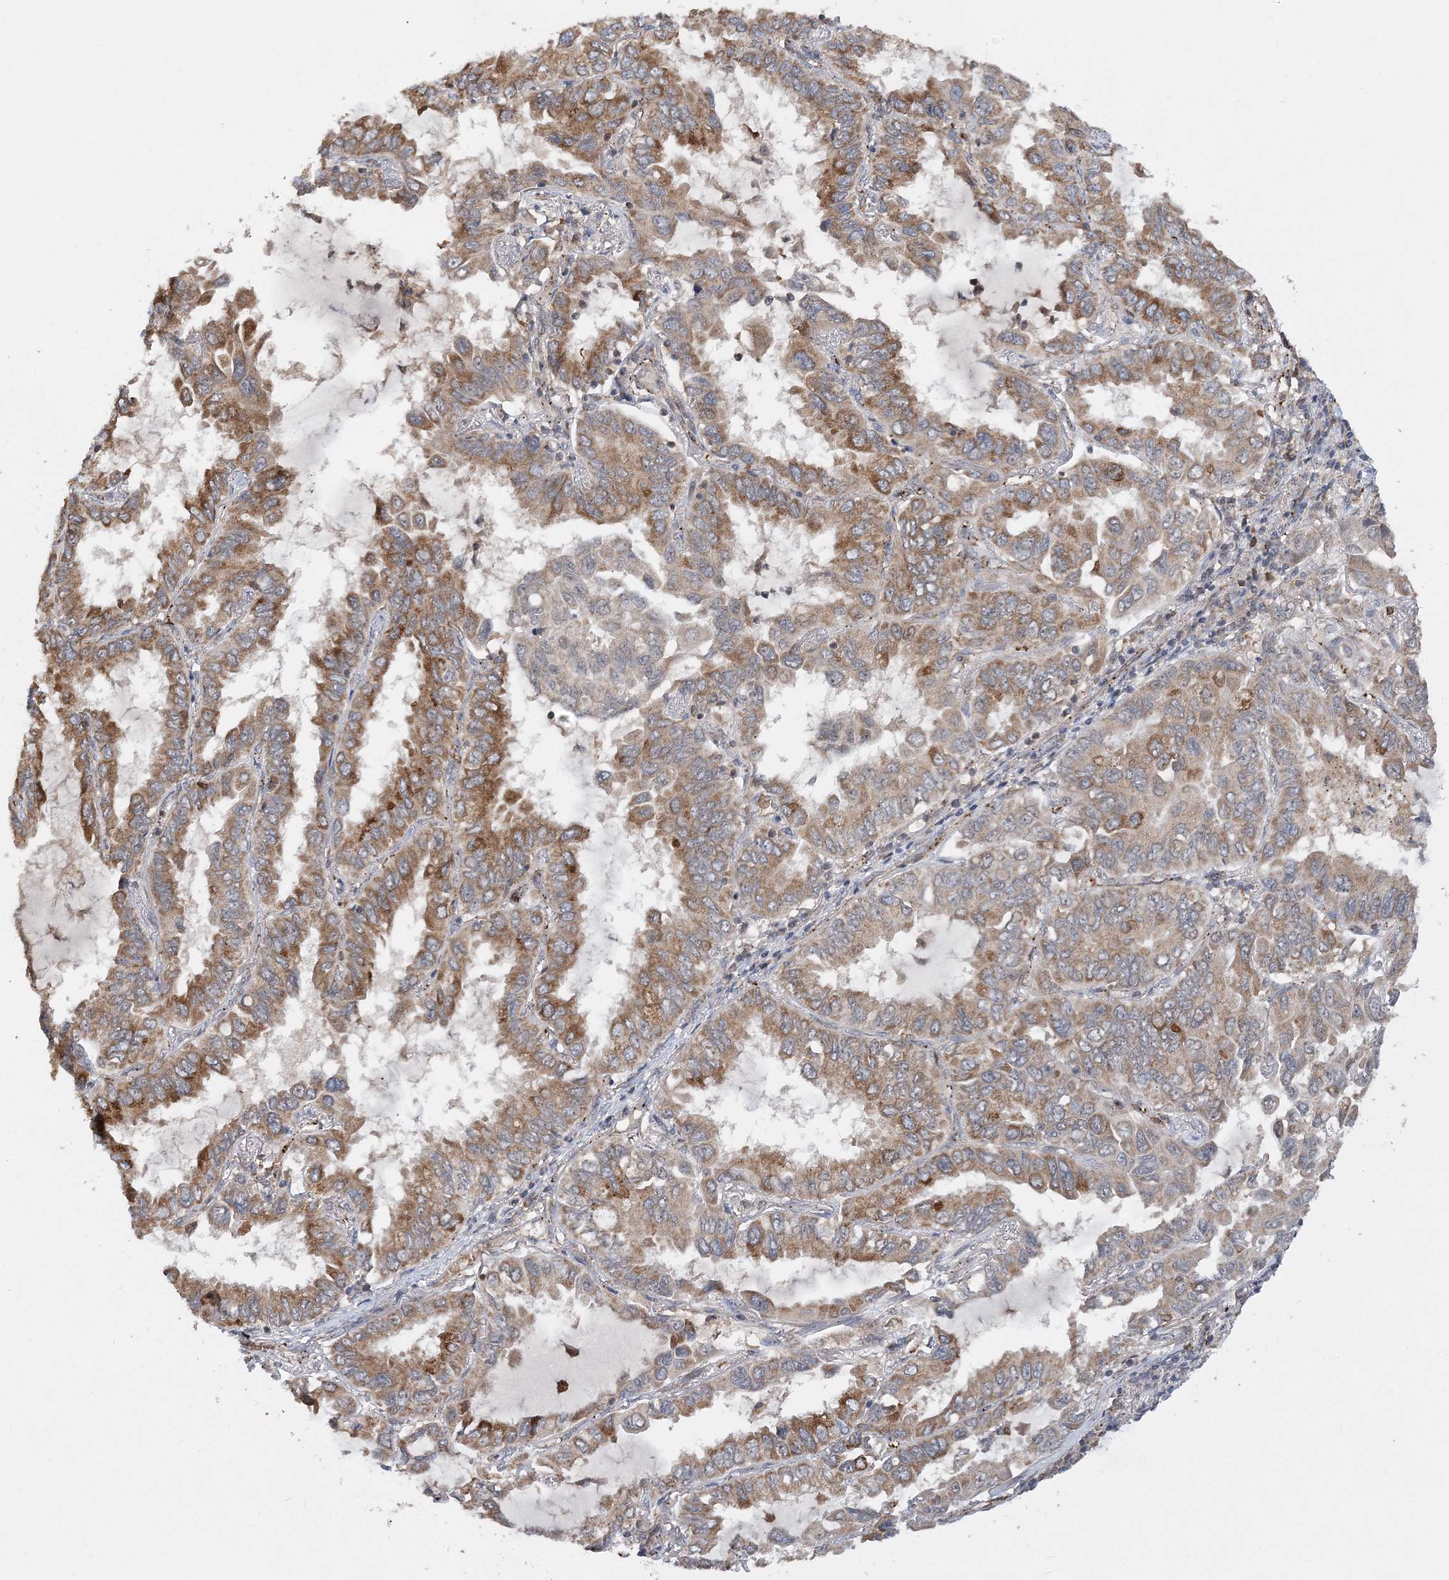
{"staining": {"intensity": "strong", "quantity": "25%-75%", "location": "cytoplasmic/membranous"}, "tissue": "lung cancer", "cell_type": "Tumor cells", "image_type": "cancer", "snomed": [{"axis": "morphology", "description": "Adenocarcinoma, NOS"}, {"axis": "topography", "description": "Lung"}], "caption": "Protein analysis of lung cancer tissue reveals strong cytoplasmic/membranous expression in about 25%-75% of tumor cells.", "gene": "KIF4A", "patient": {"sex": "male", "age": 64}}